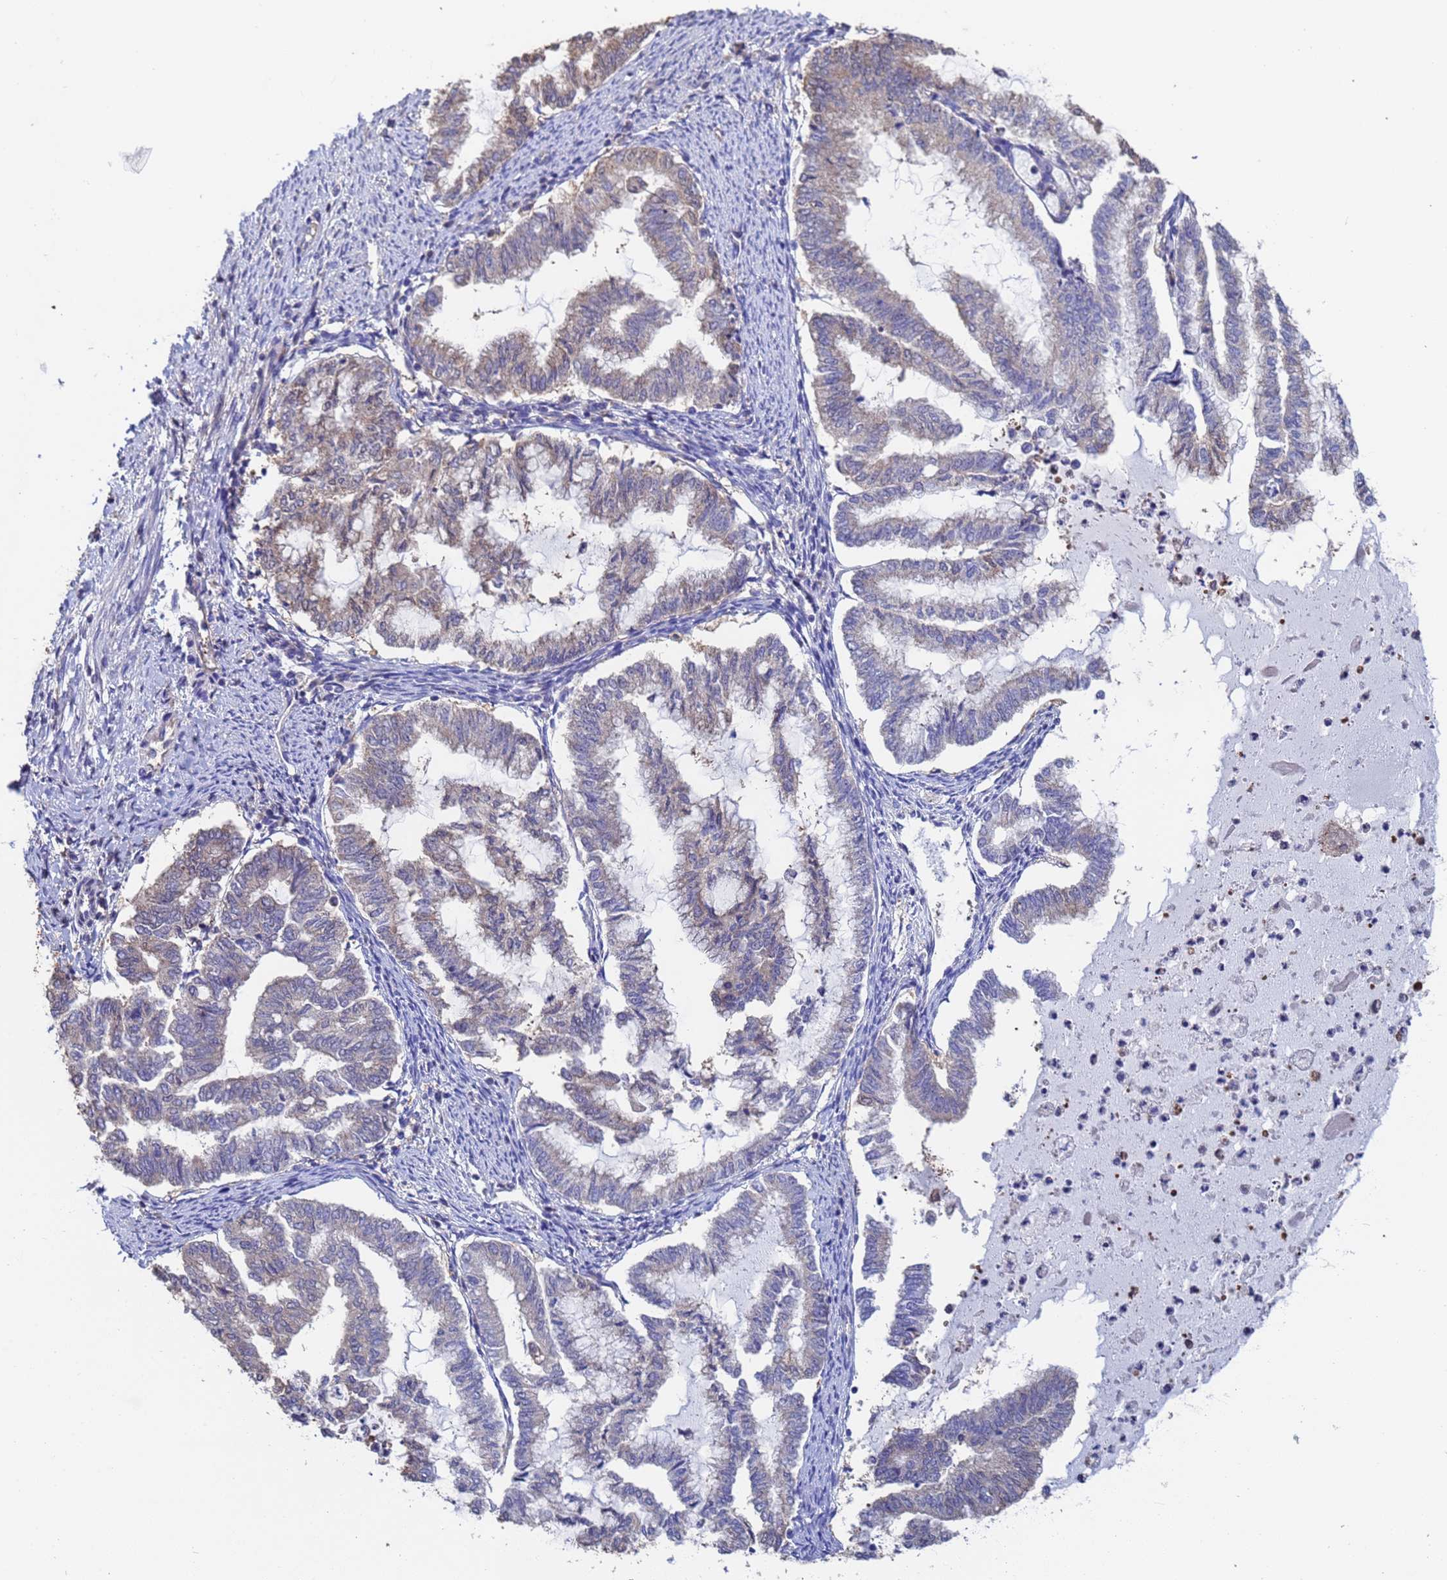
{"staining": {"intensity": "weak", "quantity": "<25%", "location": "cytoplasmic/membranous"}, "tissue": "endometrial cancer", "cell_type": "Tumor cells", "image_type": "cancer", "snomed": [{"axis": "morphology", "description": "Adenocarcinoma, NOS"}, {"axis": "topography", "description": "Endometrium"}], "caption": "DAB (3,3'-diaminobenzidine) immunohistochemical staining of endometrial adenocarcinoma exhibits no significant expression in tumor cells.", "gene": "FAM25A", "patient": {"sex": "female", "age": 79}}